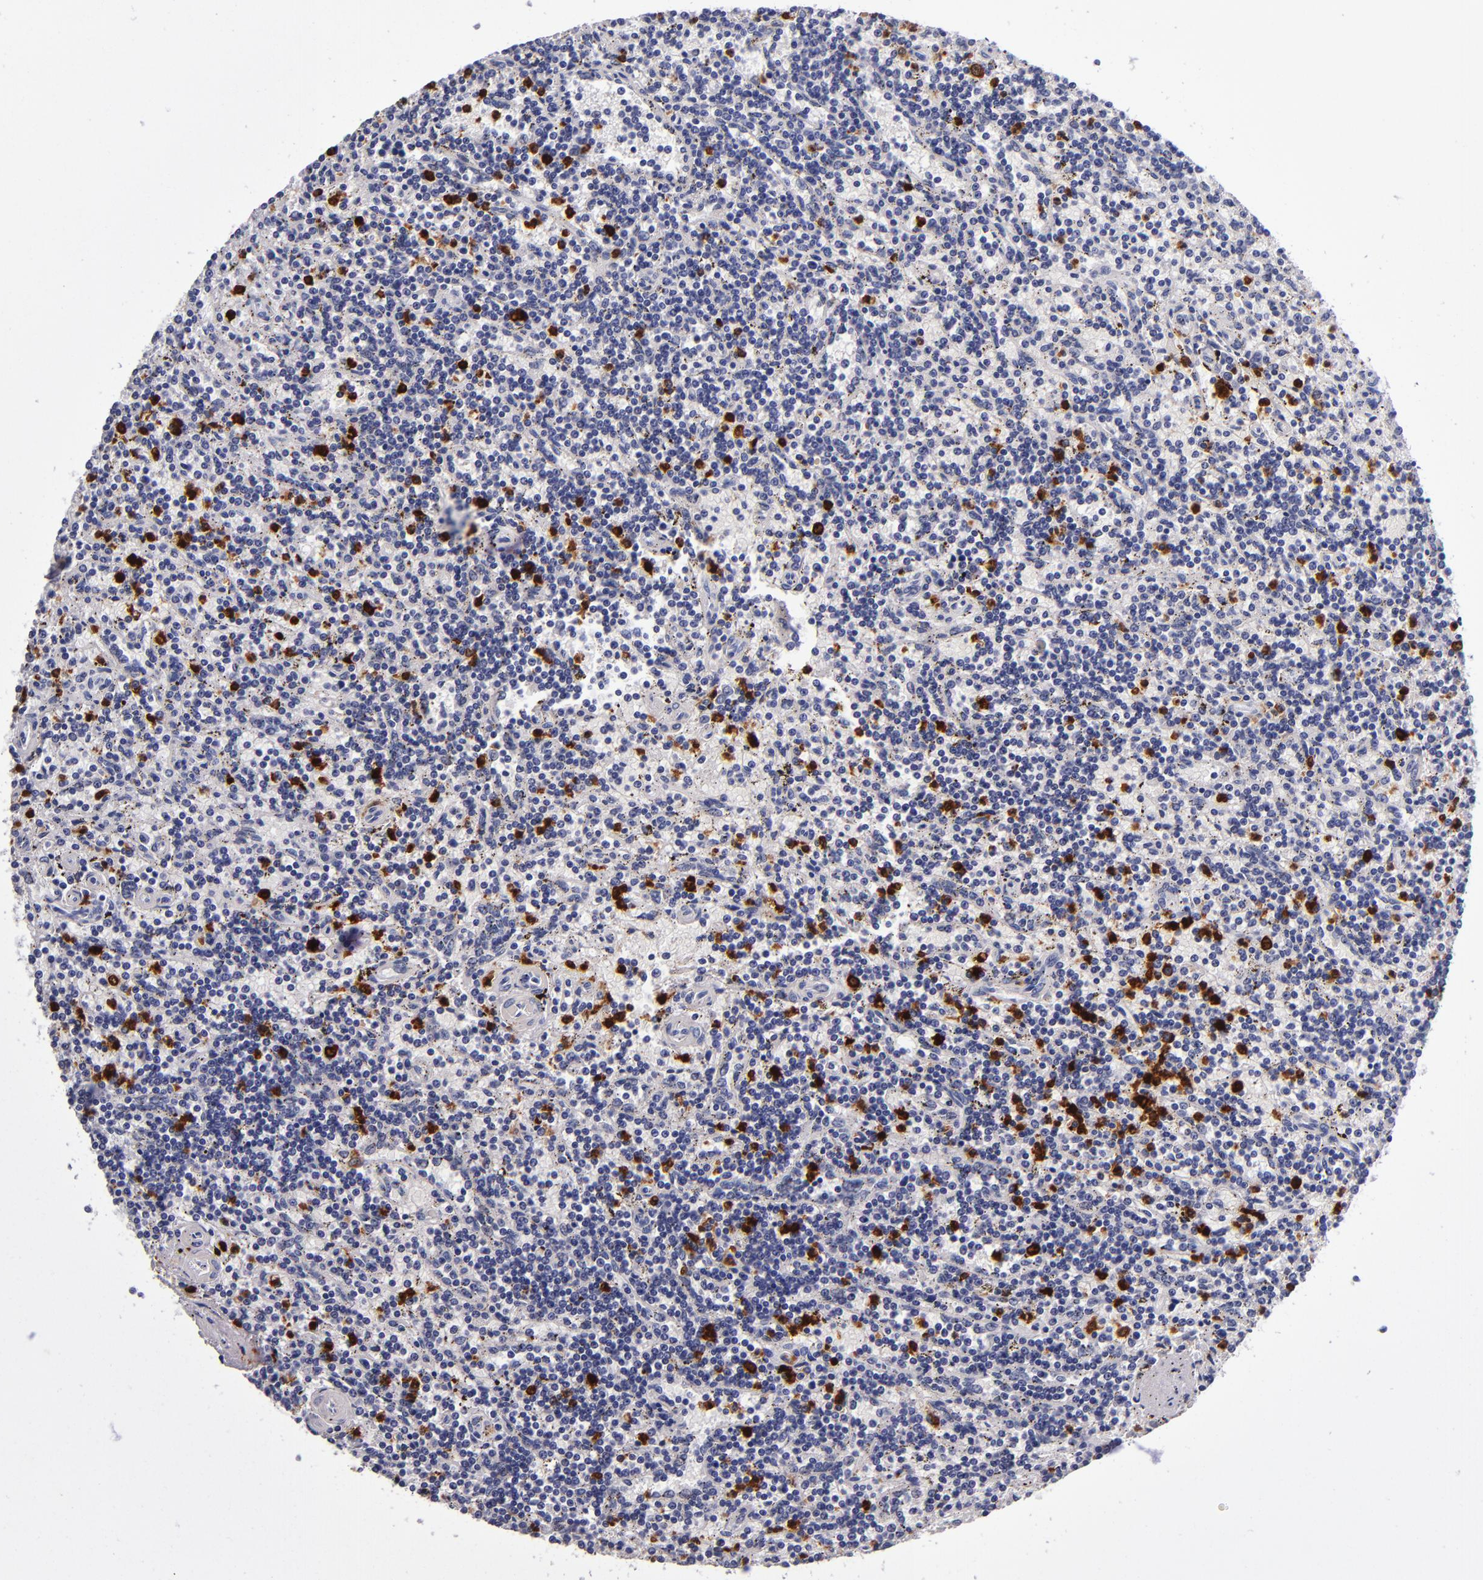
{"staining": {"intensity": "strong", "quantity": "<25%", "location": "cytoplasmic/membranous,nuclear"}, "tissue": "lymphoma", "cell_type": "Tumor cells", "image_type": "cancer", "snomed": [{"axis": "morphology", "description": "Malignant lymphoma, non-Hodgkin's type, Low grade"}, {"axis": "topography", "description": "Spleen"}], "caption": "Protein analysis of low-grade malignant lymphoma, non-Hodgkin's type tissue exhibits strong cytoplasmic/membranous and nuclear staining in approximately <25% of tumor cells. (brown staining indicates protein expression, while blue staining denotes nuclei).", "gene": "S100A8", "patient": {"sex": "male", "age": 73}}